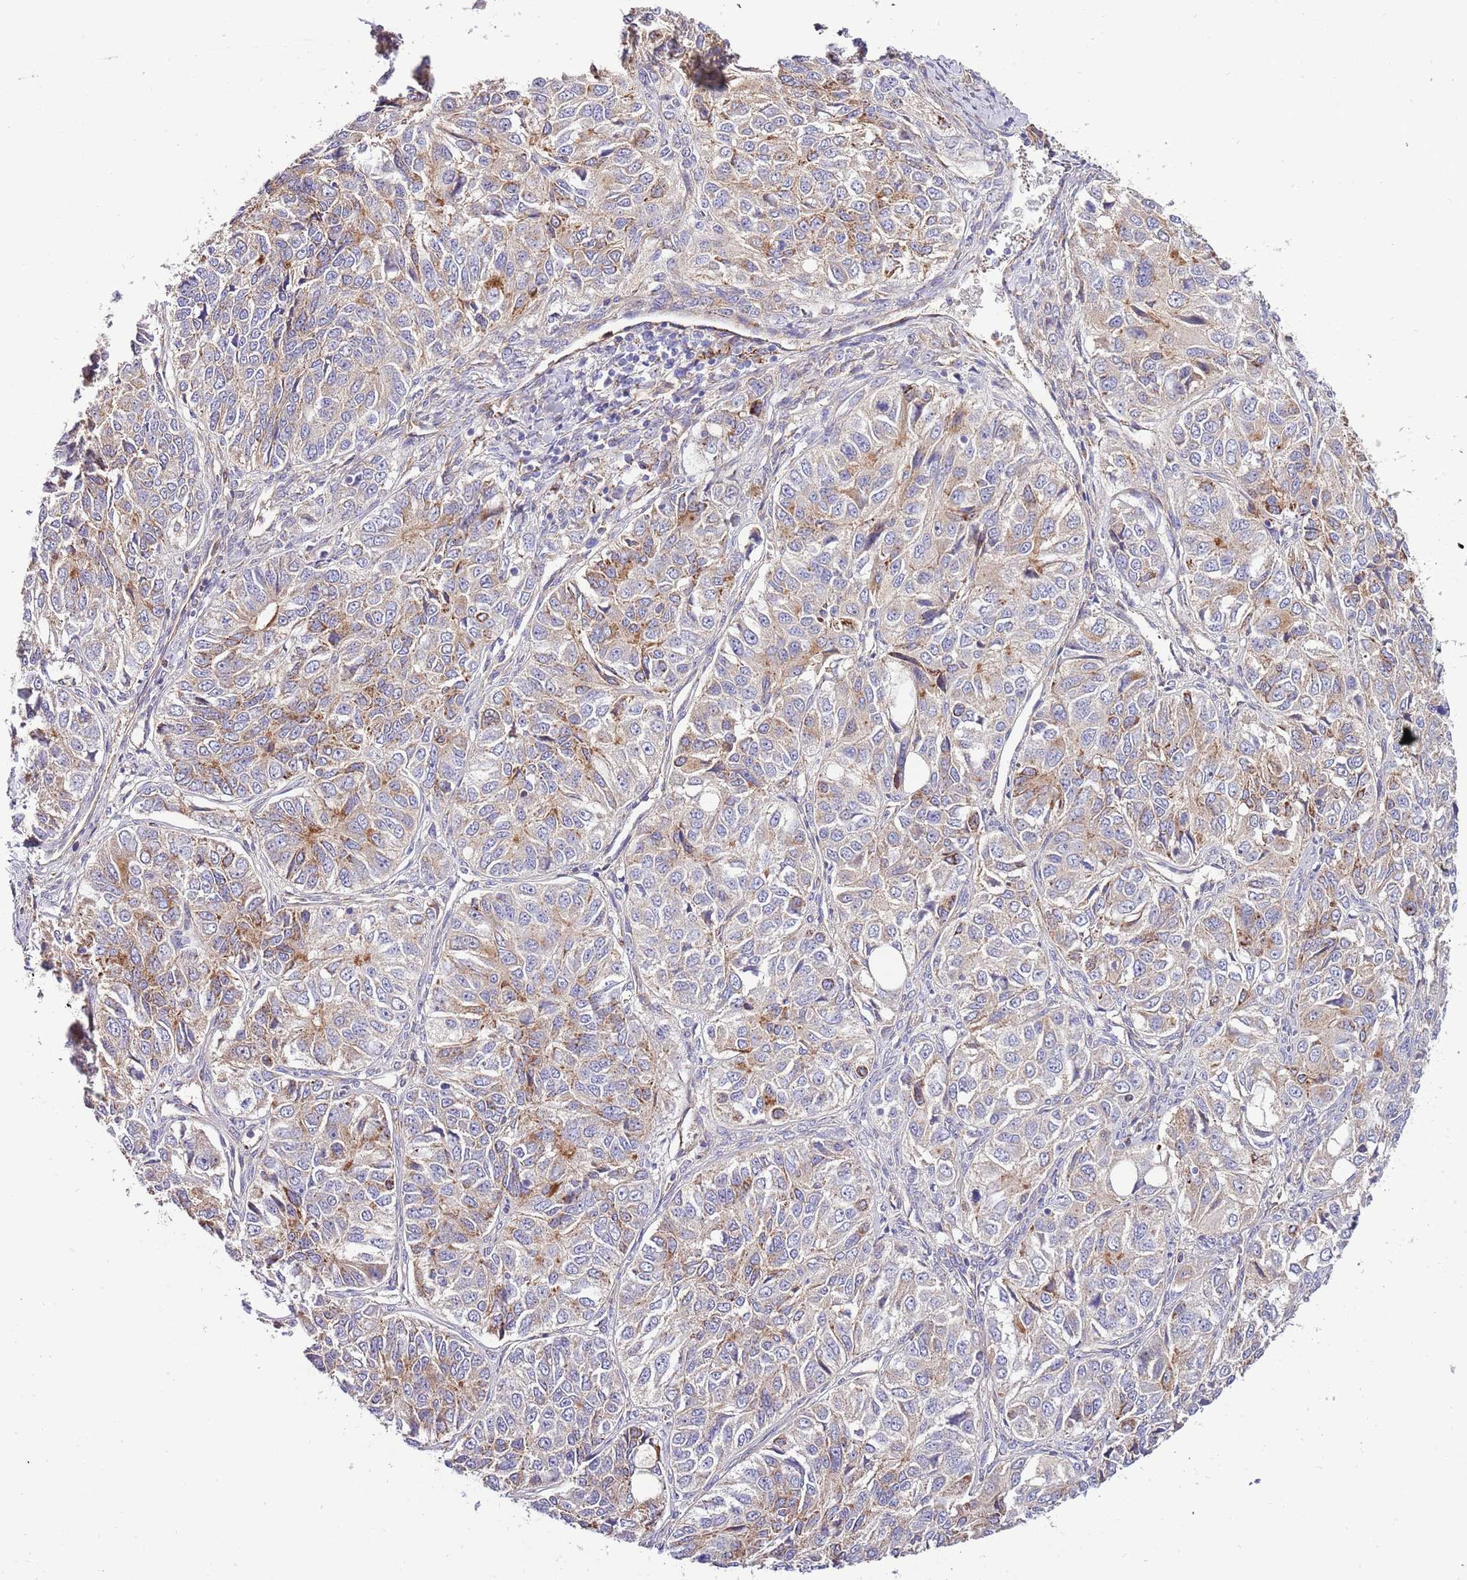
{"staining": {"intensity": "moderate", "quantity": "<25%", "location": "cytoplasmic/membranous"}, "tissue": "ovarian cancer", "cell_type": "Tumor cells", "image_type": "cancer", "snomed": [{"axis": "morphology", "description": "Carcinoma, endometroid"}, {"axis": "topography", "description": "Ovary"}], "caption": "Immunohistochemical staining of human endometroid carcinoma (ovarian) demonstrates moderate cytoplasmic/membranous protein staining in about <25% of tumor cells. The protein of interest is stained brown, and the nuclei are stained in blue (DAB IHC with brightfield microscopy, high magnification).", "gene": "DOCK6", "patient": {"sex": "female", "age": 51}}